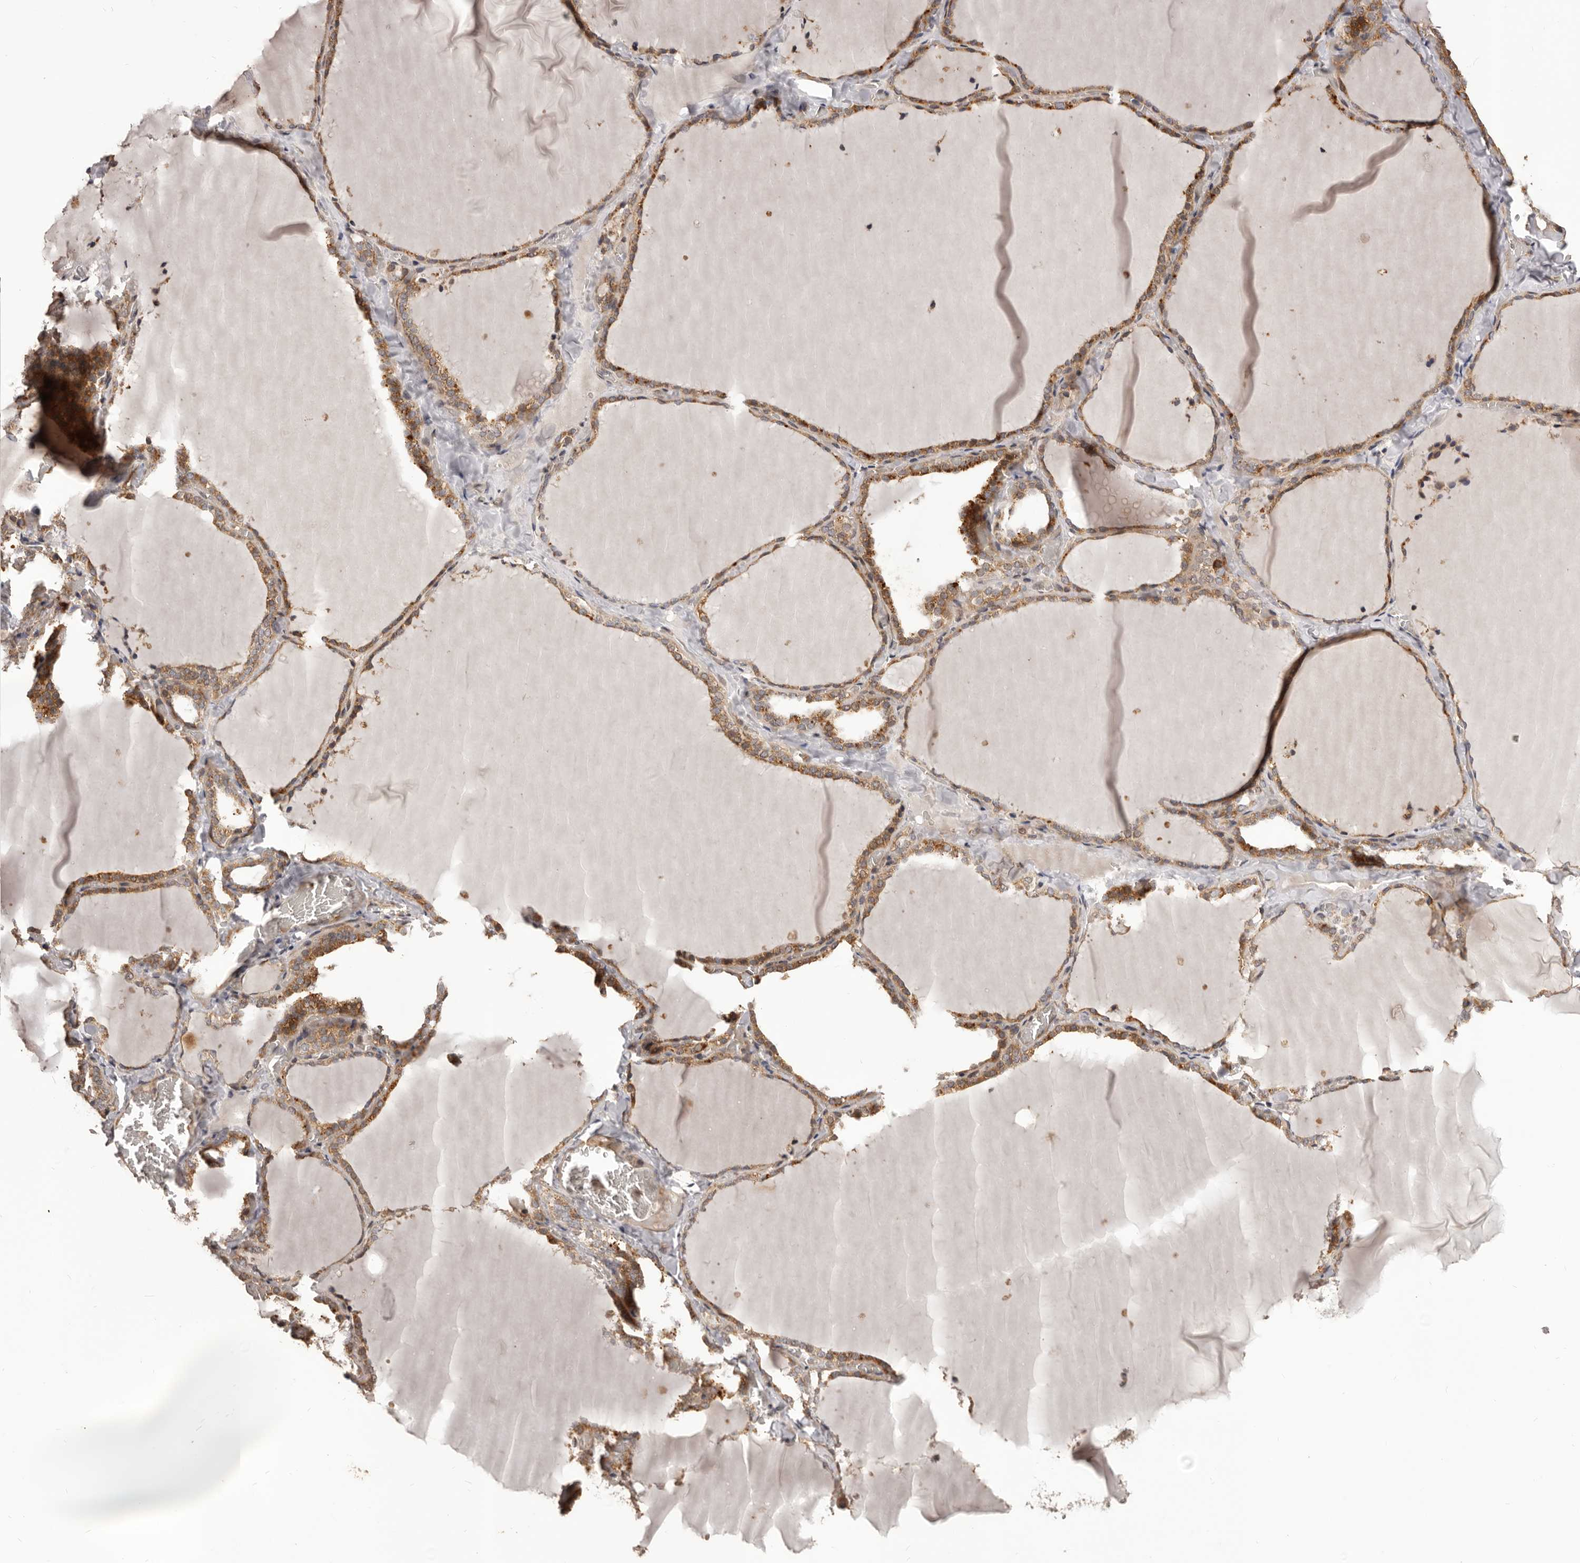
{"staining": {"intensity": "moderate", "quantity": ">75%", "location": "cytoplasmic/membranous"}, "tissue": "thyroid gland", "cell_type": "Glandular cells", "image_type": "normal", "snomed": [{"axis": "morphology", "description": "Normal tissue, NOS"}, {"axis": "topography", "description": "Thyroid gland"}], "caption": "Thyroid gland stained with a brown dye reveals moderate cytoplasmic/membranous positive expression in approximately >75% of glandular cells.", "gene": "QRSL1", "patient": {"sex": "female", "age": 22}}